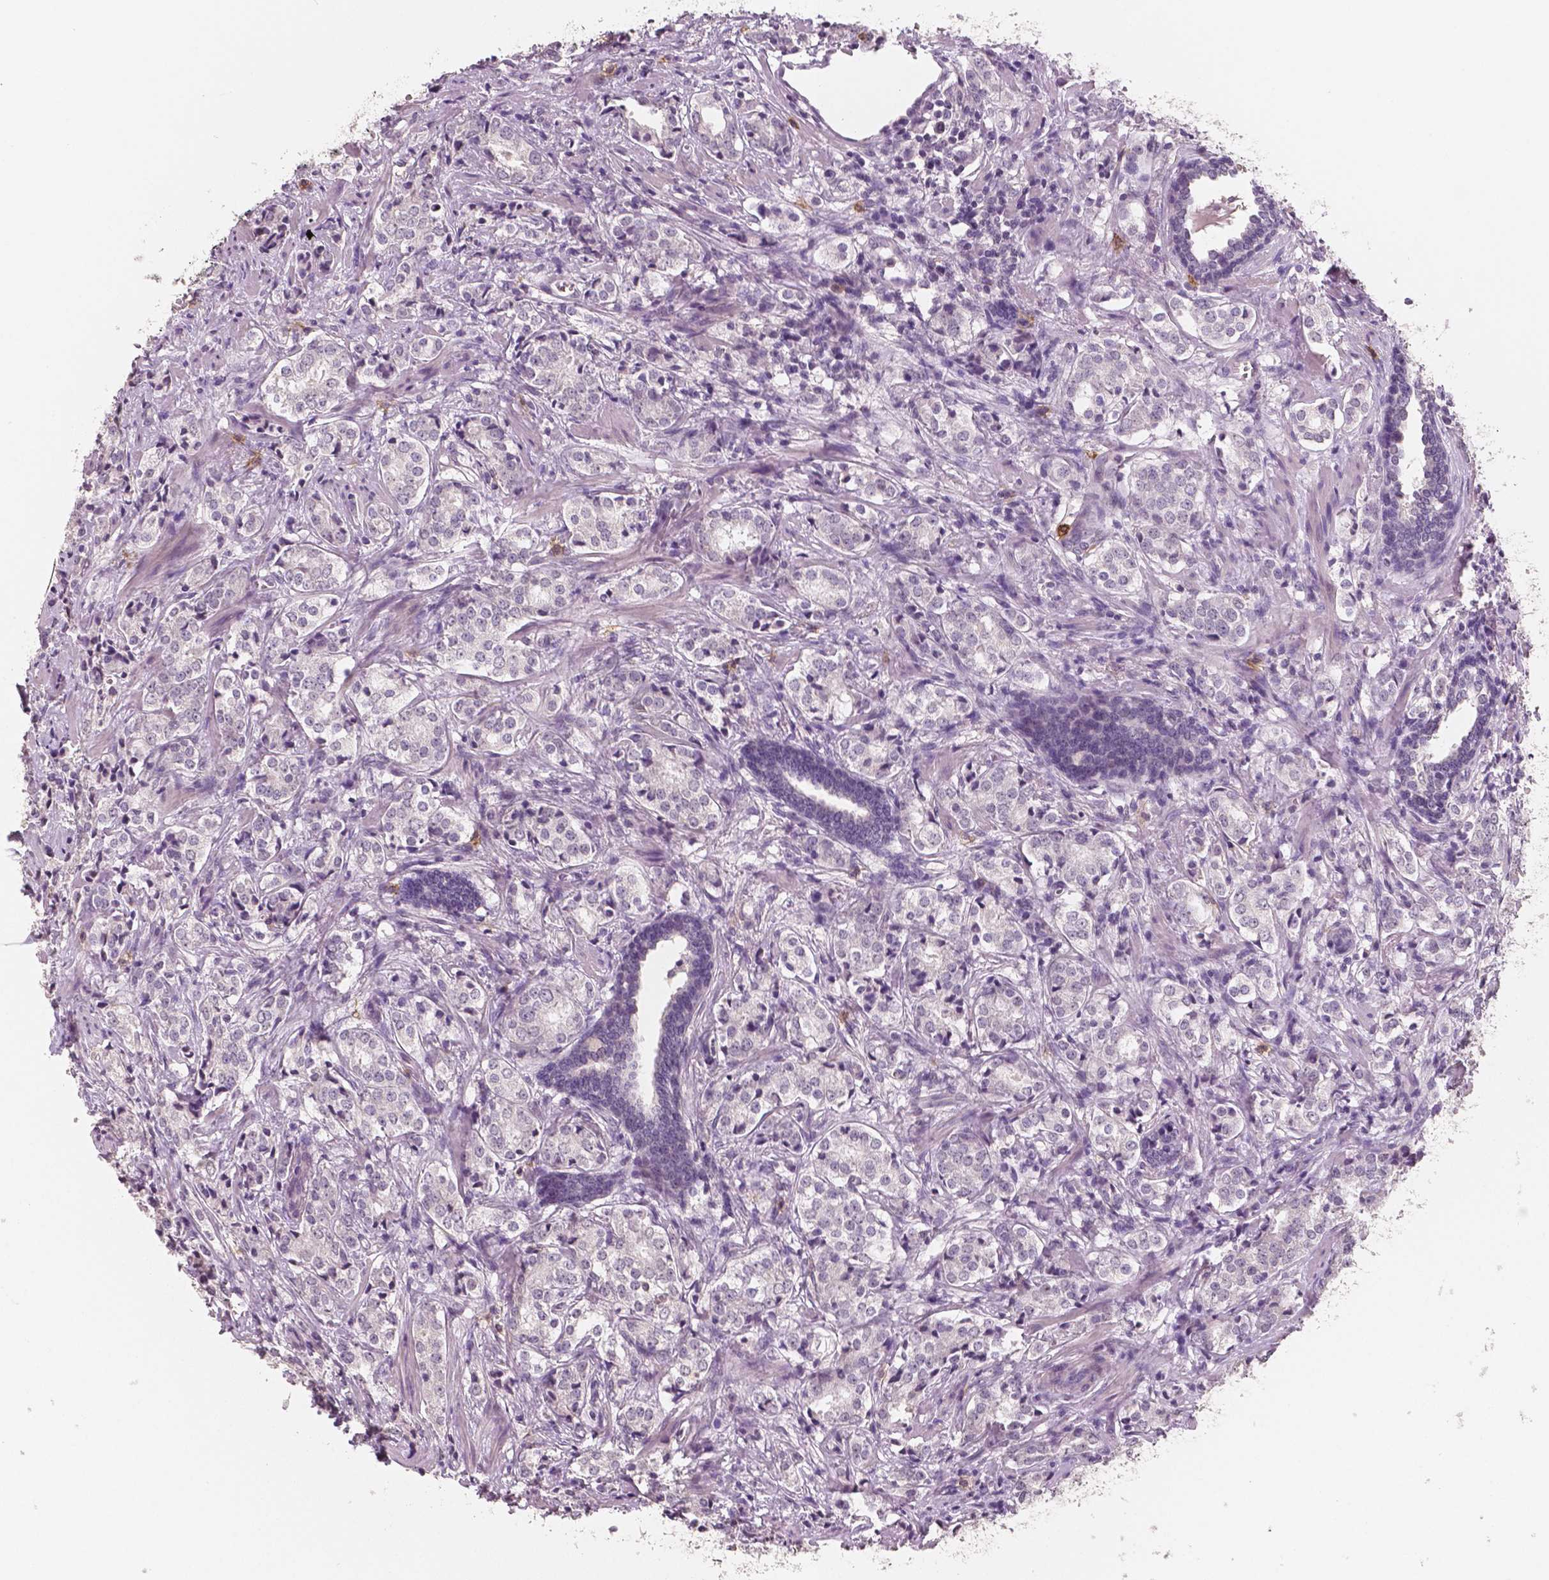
{"staining": {"intensity": "negative", "quantity": "none", "location": "none"}, "tissue": "prostate cancer", "cell_type": "Tumor cells", "image_type": "cancer", "snomed": [{"axis": "morphology", "description": "Adenocarcinoma, NOS"}, {"axis": "topography", "description": "Prostate and seminal vesicle, NOS"}], "caption": "The image shows no staining of tumor cells in prostate cancer.", "gene": "KIT", "patient": {"sex": "male", "age": 63}}